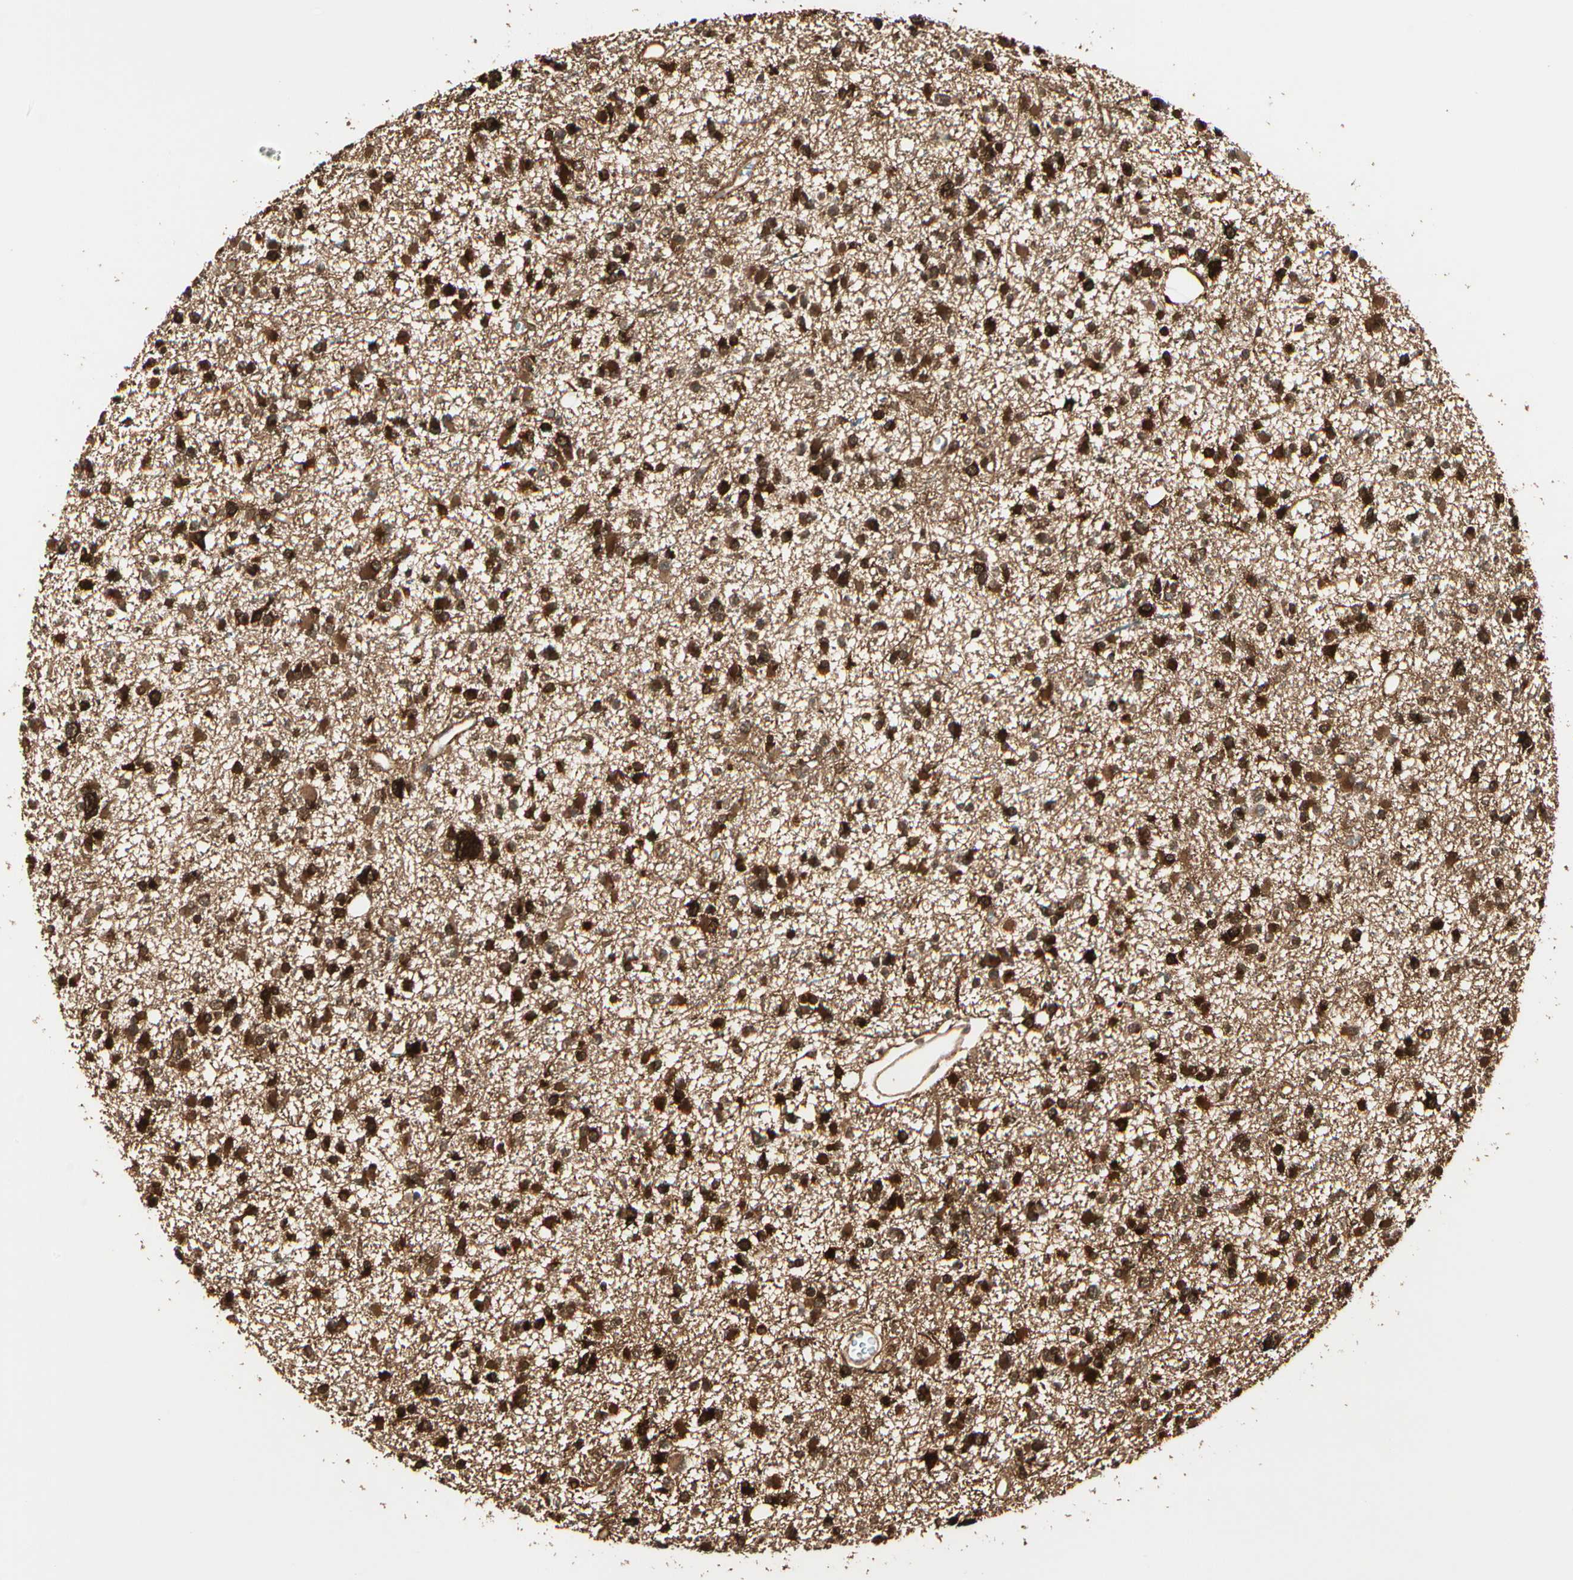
{"staining": {"intensity": "strong", "quantity": ">75%", "location": "cytoplasmic/membranous"}, "tissue": "glioma", "cell_type": "Tumor cells", "image_type": "cancer", "snomed": [{"axis": "morphology", "description": "Glioma, malignant, Low grade"}, {"axis": "topography", "description": "Brain"}], "caption": "Protein staining of malignant low-grade glioma tissue exhibits strong cytoplasmic/membranous positivity in about >75% of tumor cells. Using DAB (brown) and hematoxylin (blue) stains, captured at high magnification using brightfield microscopy.", "gene": "GLUL", "patient": {"sex": "female", "age": 22}}